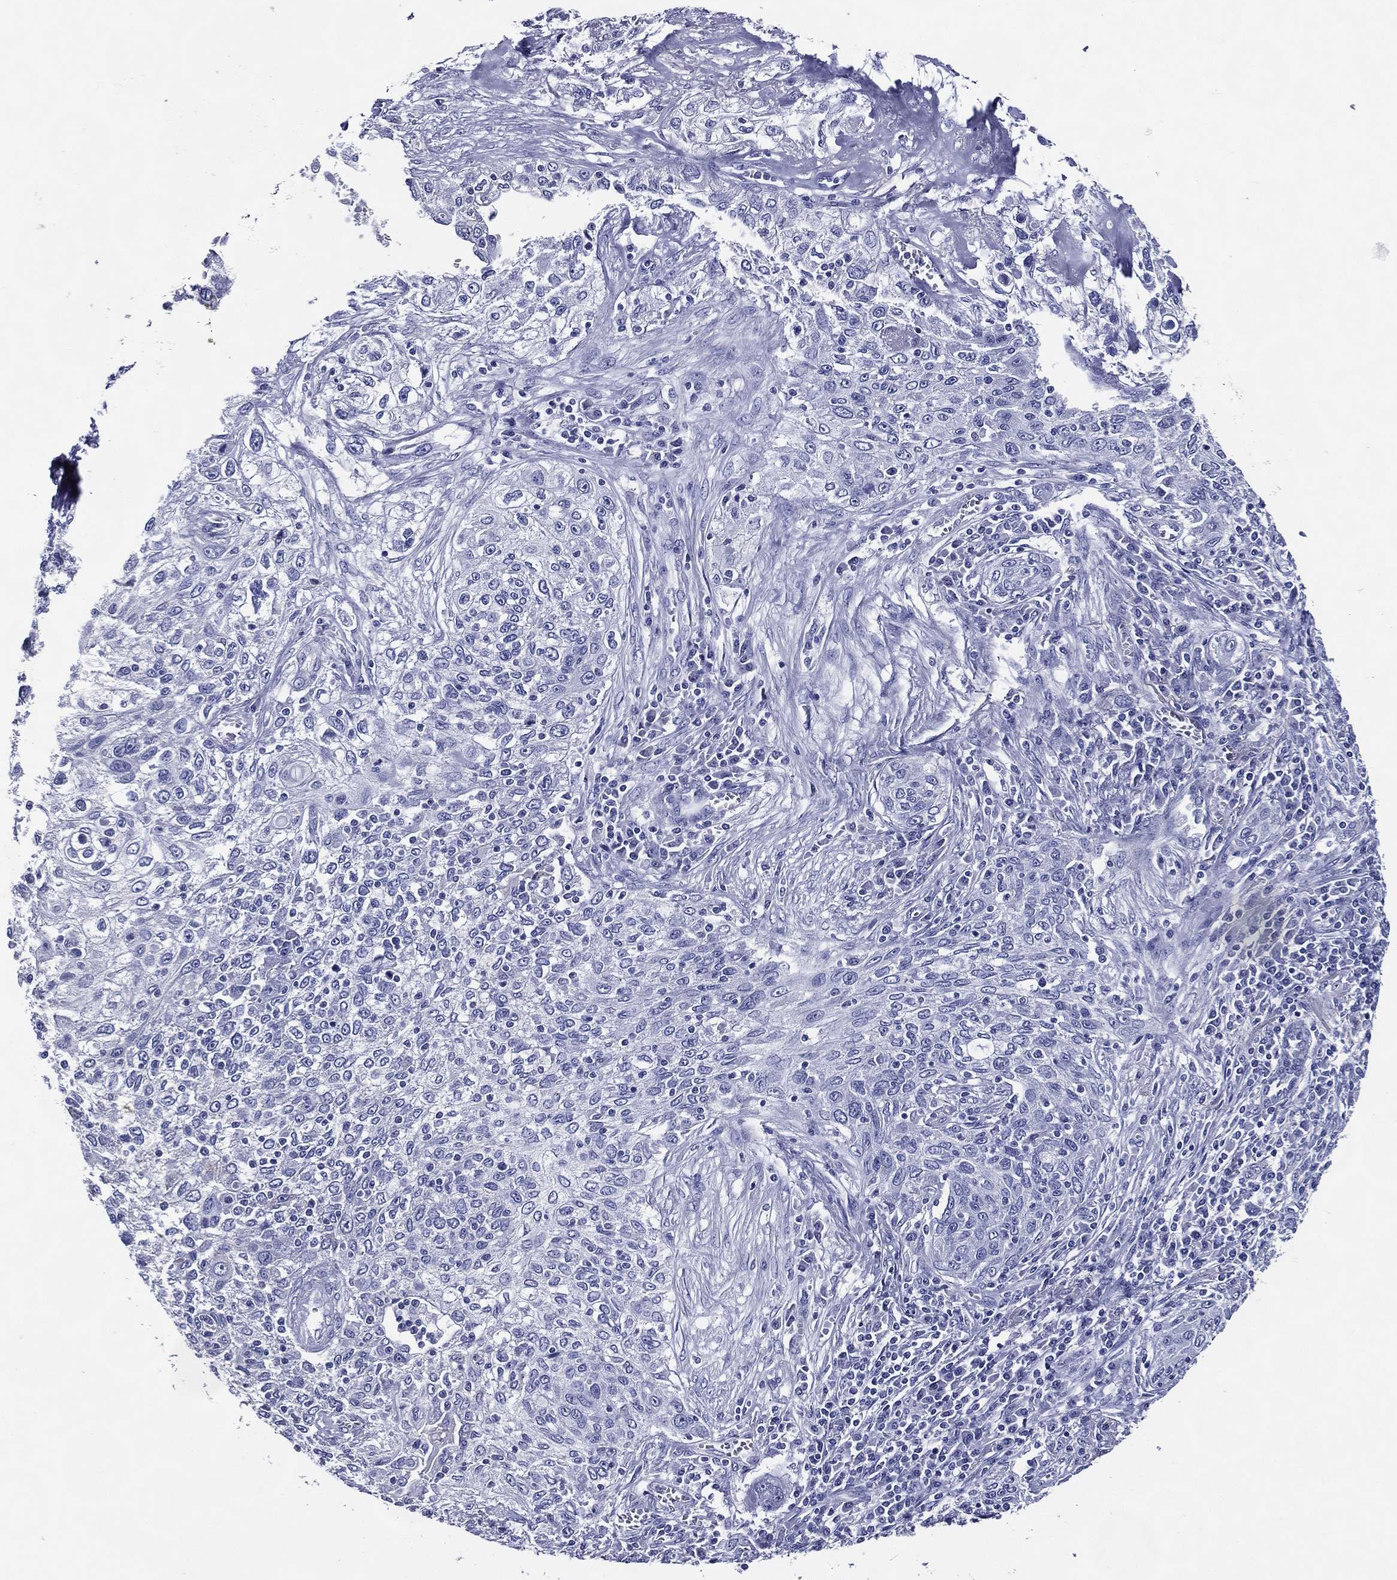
{"staining": {"intensity": "negative", "quantity": "none", "location": "none"}, "tissue": "lung cancer", "cell_type": "Tumor cells", "image_type": "cancer", "snomed": [{"axis": "morphology", "description": "Squamous cell carcinoma, NOS"}, {"axis": "topography", "description": "Lung"}], "caption": "Tumor cells are negative for protein expression in human lung cancer (squamous cell carcinoma).", "gene": "ACE2", "patient": {"sex": "female", "age": 69}}